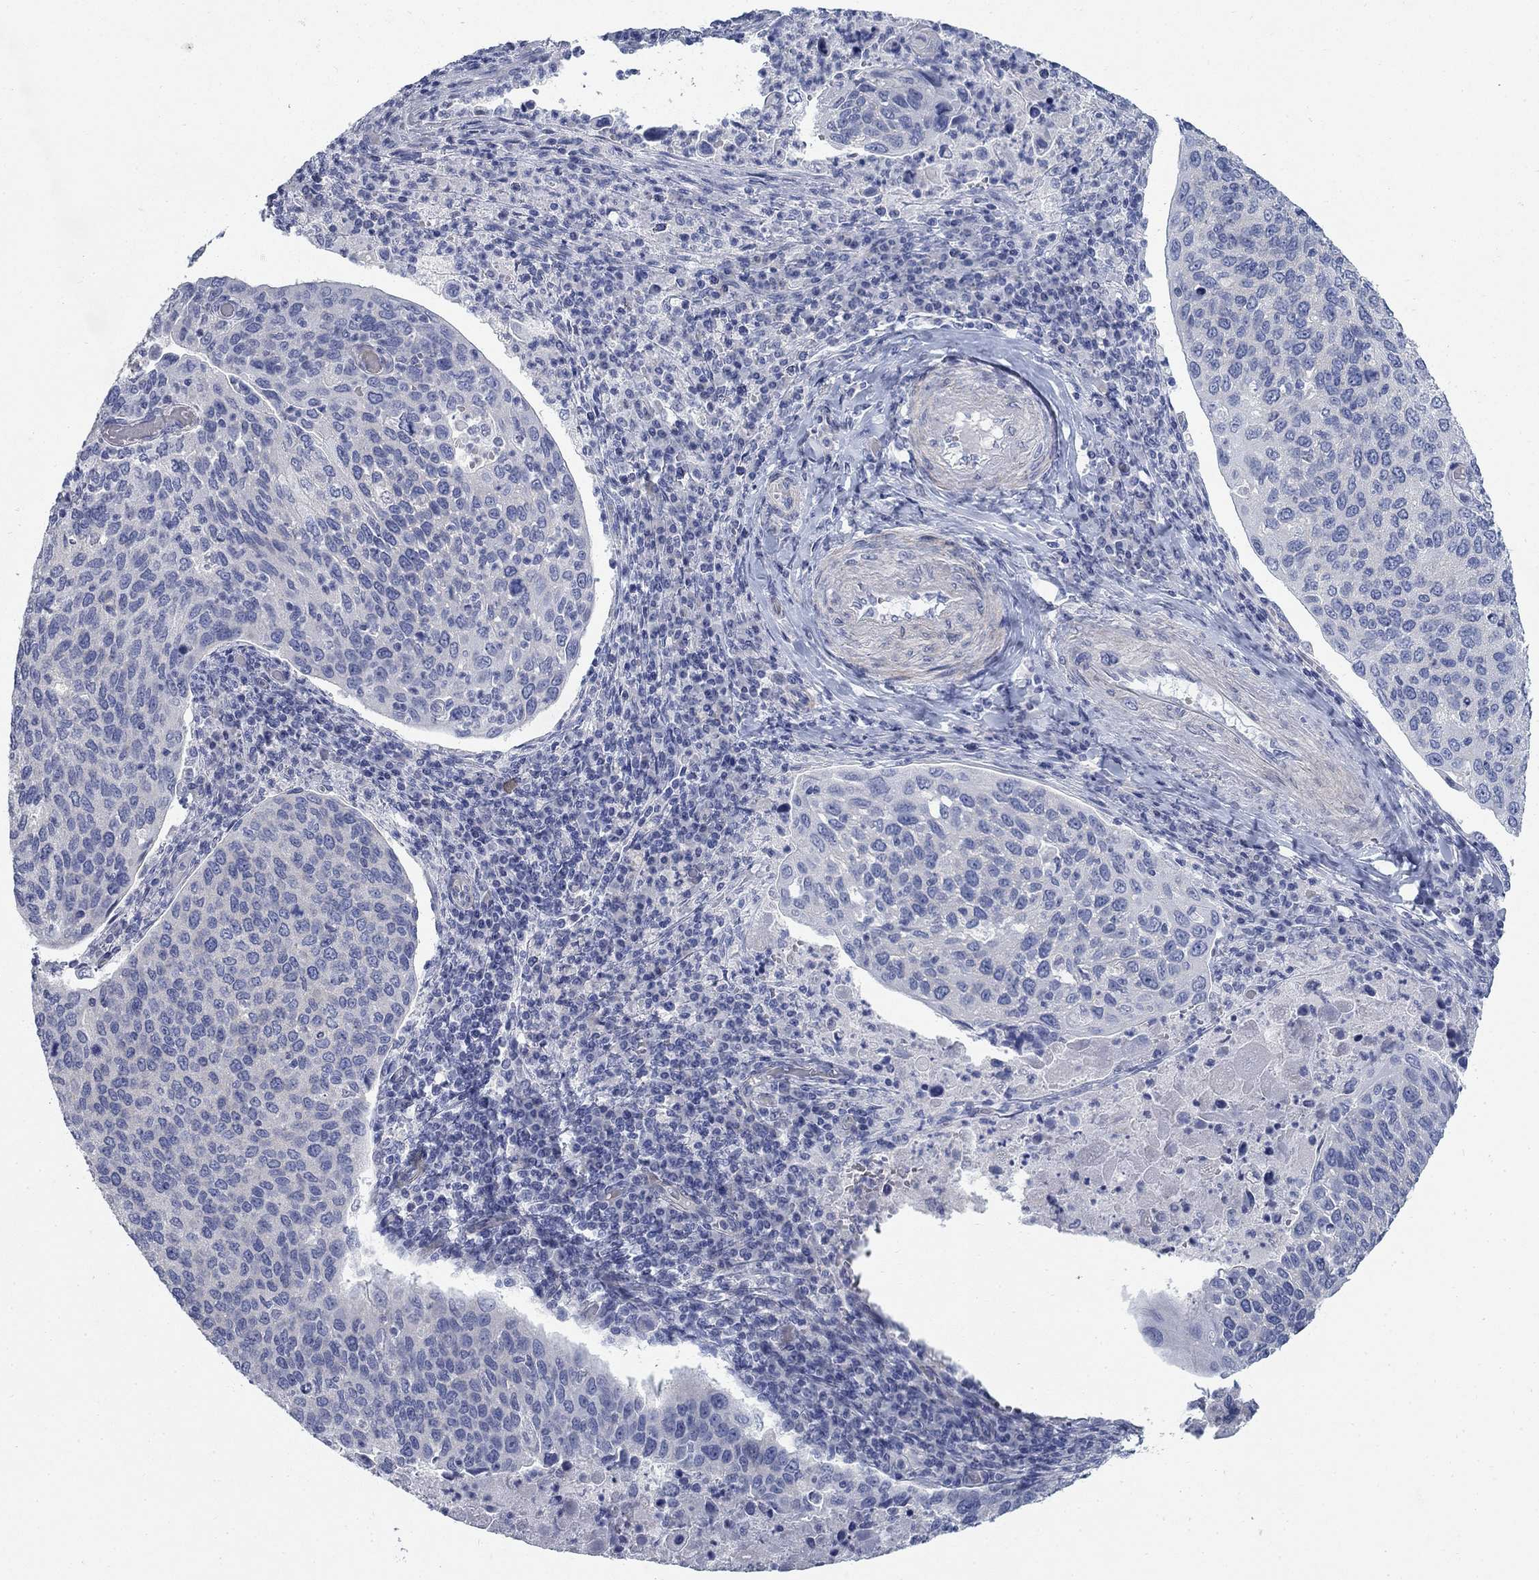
{"staining": {"intensity": "negative", "quantity": "none", "location": "none"}, "tissue": "cervical cancer", "cell_type": "Tumor cells", "image_type": "cancer", "snomed": [{"axis": "morphology", "description": "Squamous cell carcinoma, NOS"}, {"axis": "topography", "description": "Cervix"}], "caption": "A high-resolution micrograph shows immunohistochemistry staining of cervical squamous cell carcinoma, which shows no significant staining in tumor cells.", "gene": "DNER", "patient": {"sex": "female", "age": 54}}